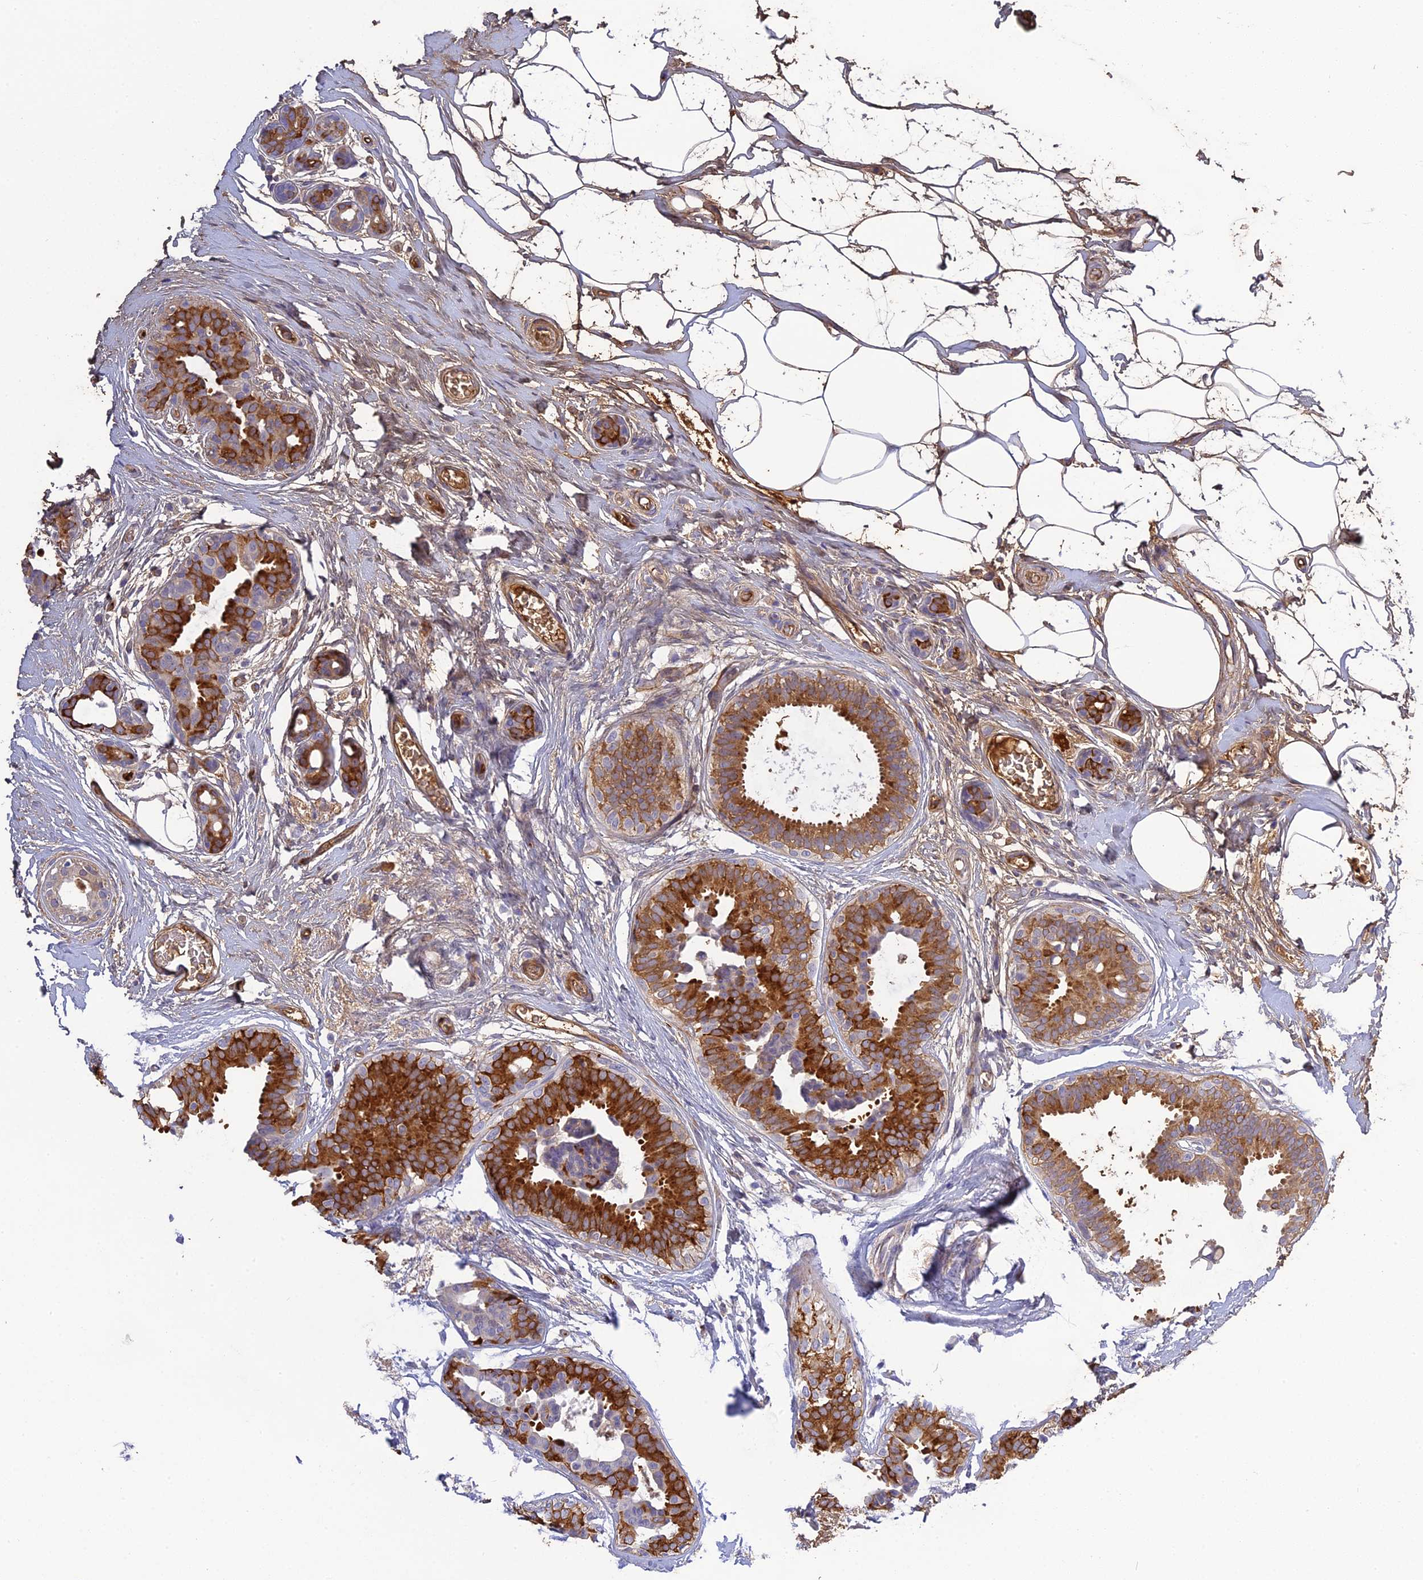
{"staining": {"intensity": "strong", "quantity": "25%-75%", "location": "cytoplasmic/membranous"}, "tissue": "breast cancer", "cell_type": "Tumor cells", "image_type": "cancer", "snomed": [{"axis": "morphology", "description": "Lobular carcinoma"}, {"axis": "topography", "description": "Breast"}], "caption": "There is high levels of strong cytoplasmic/membranous staining in tumor cells of breast cancer (lobular carcinoma), as demonstrated by immunohistochemical staining (brown color).", "gene": "PZP", "patient": {"sex": "female", "age": 58}}